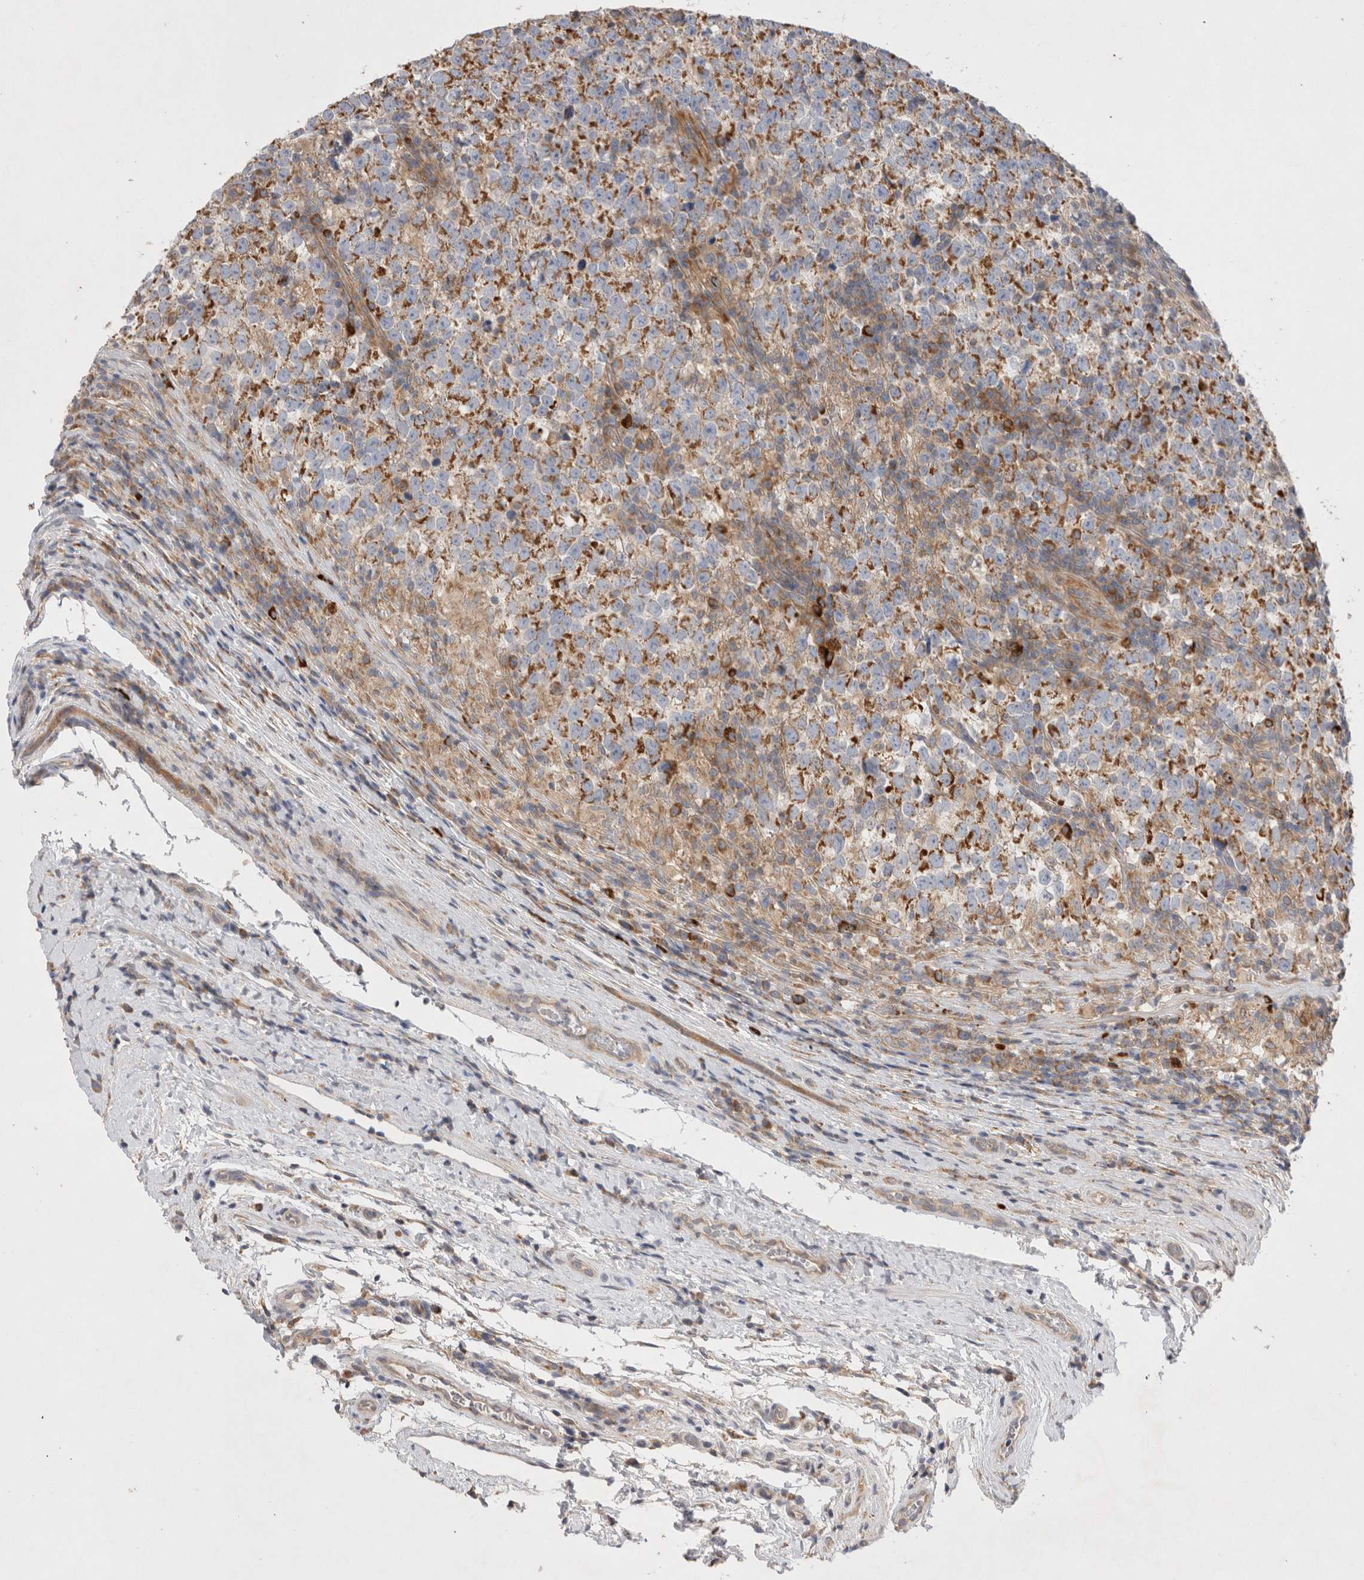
{"staining": {"intensity": "moderate", "quantity": ">75%", "location": "cytoplasmic/membranous"}, "tissue": "testis cancer", "cell_type": "Tumor cells", "image_type": "cancer", "snomed": [{"axis": "morphology", "description": "Normal tissue, NOS"}, {"axis": "morphology", "description": "Seminoma, NOS"}, {"axis": "topography", "description": "Testis"}], "caption": "This is a micrograph of immunohistochemistry (IHC) staining of seminoma (testis), which shows moderate expression in the cytoplasmic/membranous of tumor cells.", "gene": "TBC1D16", "patient": {"sex": "male", "age": 43}}